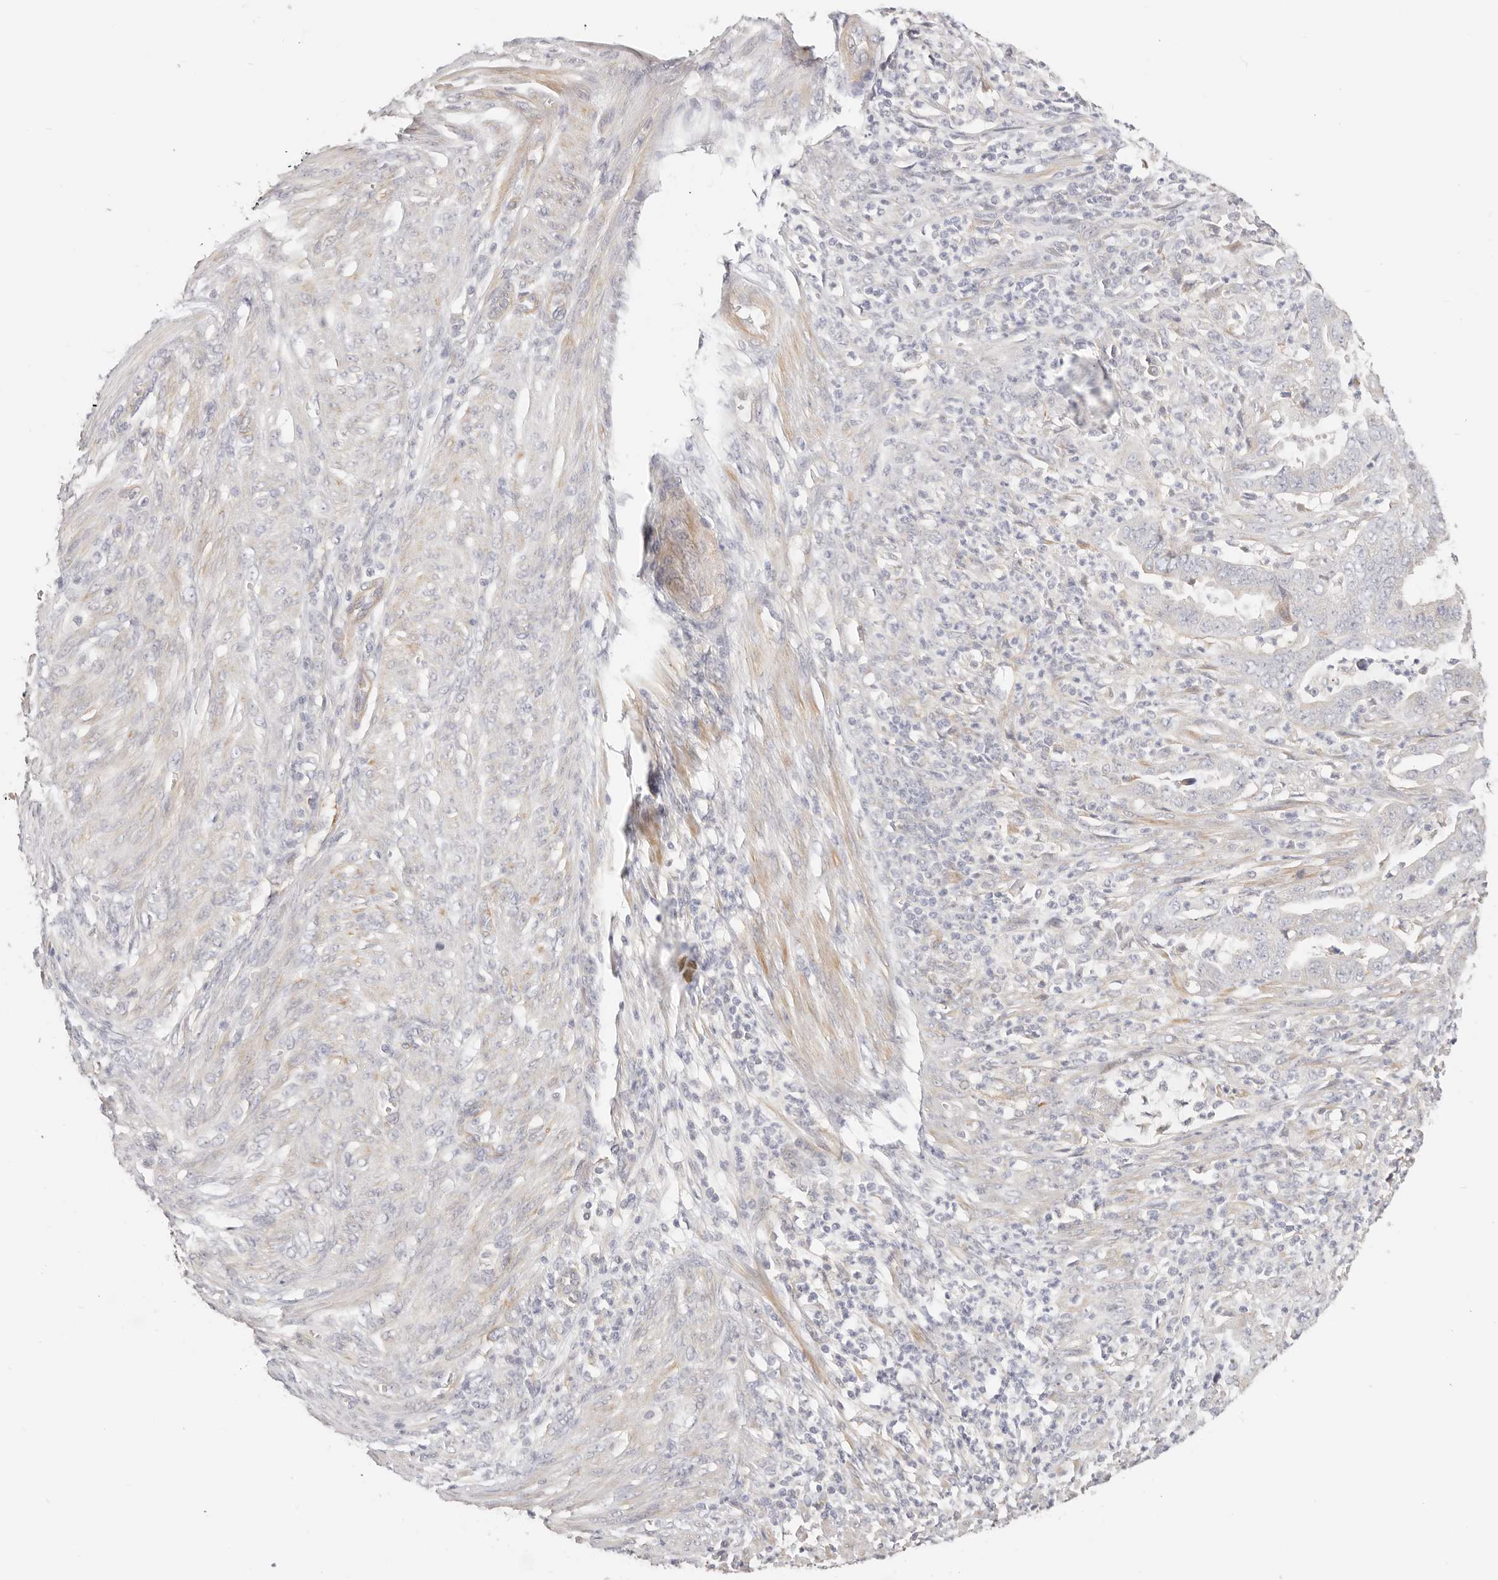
{"staining": {"intensity": "negative", "quantity": "none", "location": "none"}, "tissue": "endometrial cancer", "cell_type": "Tumor cells", "image_type": "cancer", "snomed": [{"axis": "morphology", "description": "Adenocarcinoma, NOS"}, {"axis": "topography", "description": "Endometrium"}], "caption": "Tumor cells are negative for brown protein staining in endometrial cancer. (Stains: DAB IHC with hematoxylin counter stain, Microscopy: brightfield microscopy at high magnification).", "gene": "DTNBP1", "patient": {"sex": "female", "age": 51}}